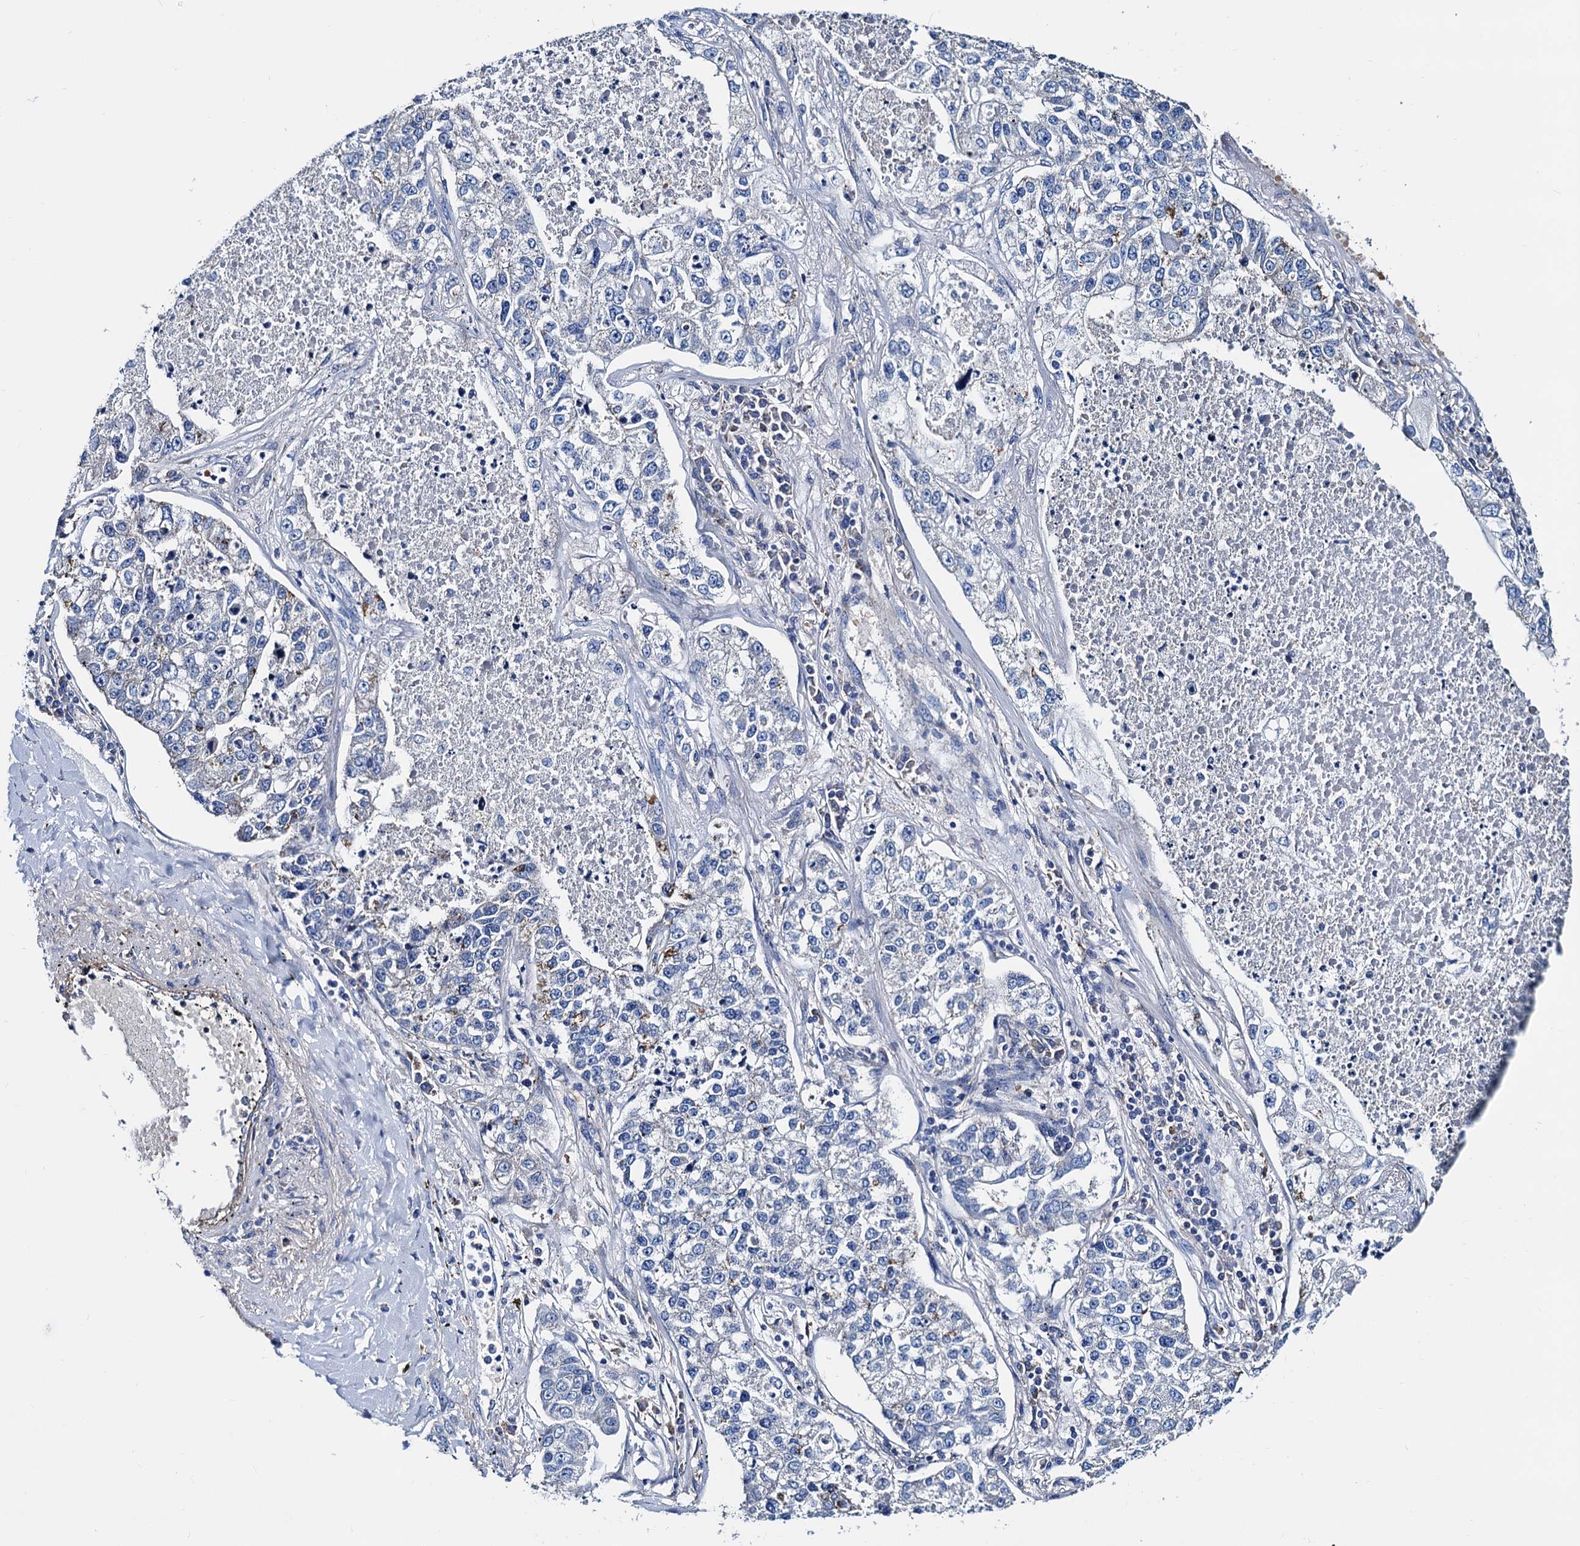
{"staining": {"intensity": "negative", "quantity": "none", "location": "none"}, "tissue": "lung cancer", "cell_type": "Tumor cells", "image_type": "cancer", "snomed": [{"axis": "morphology", "description": "Adenocarcinoma, NOS"}, {"axis": "topography", "description": "Lung"}], "caption": "Tumor cells are negative for protein expression in human lung cancer (adenocarcinoma).", "gene": "GCOM1", "patient": {"sex": "male", "age": 49}}